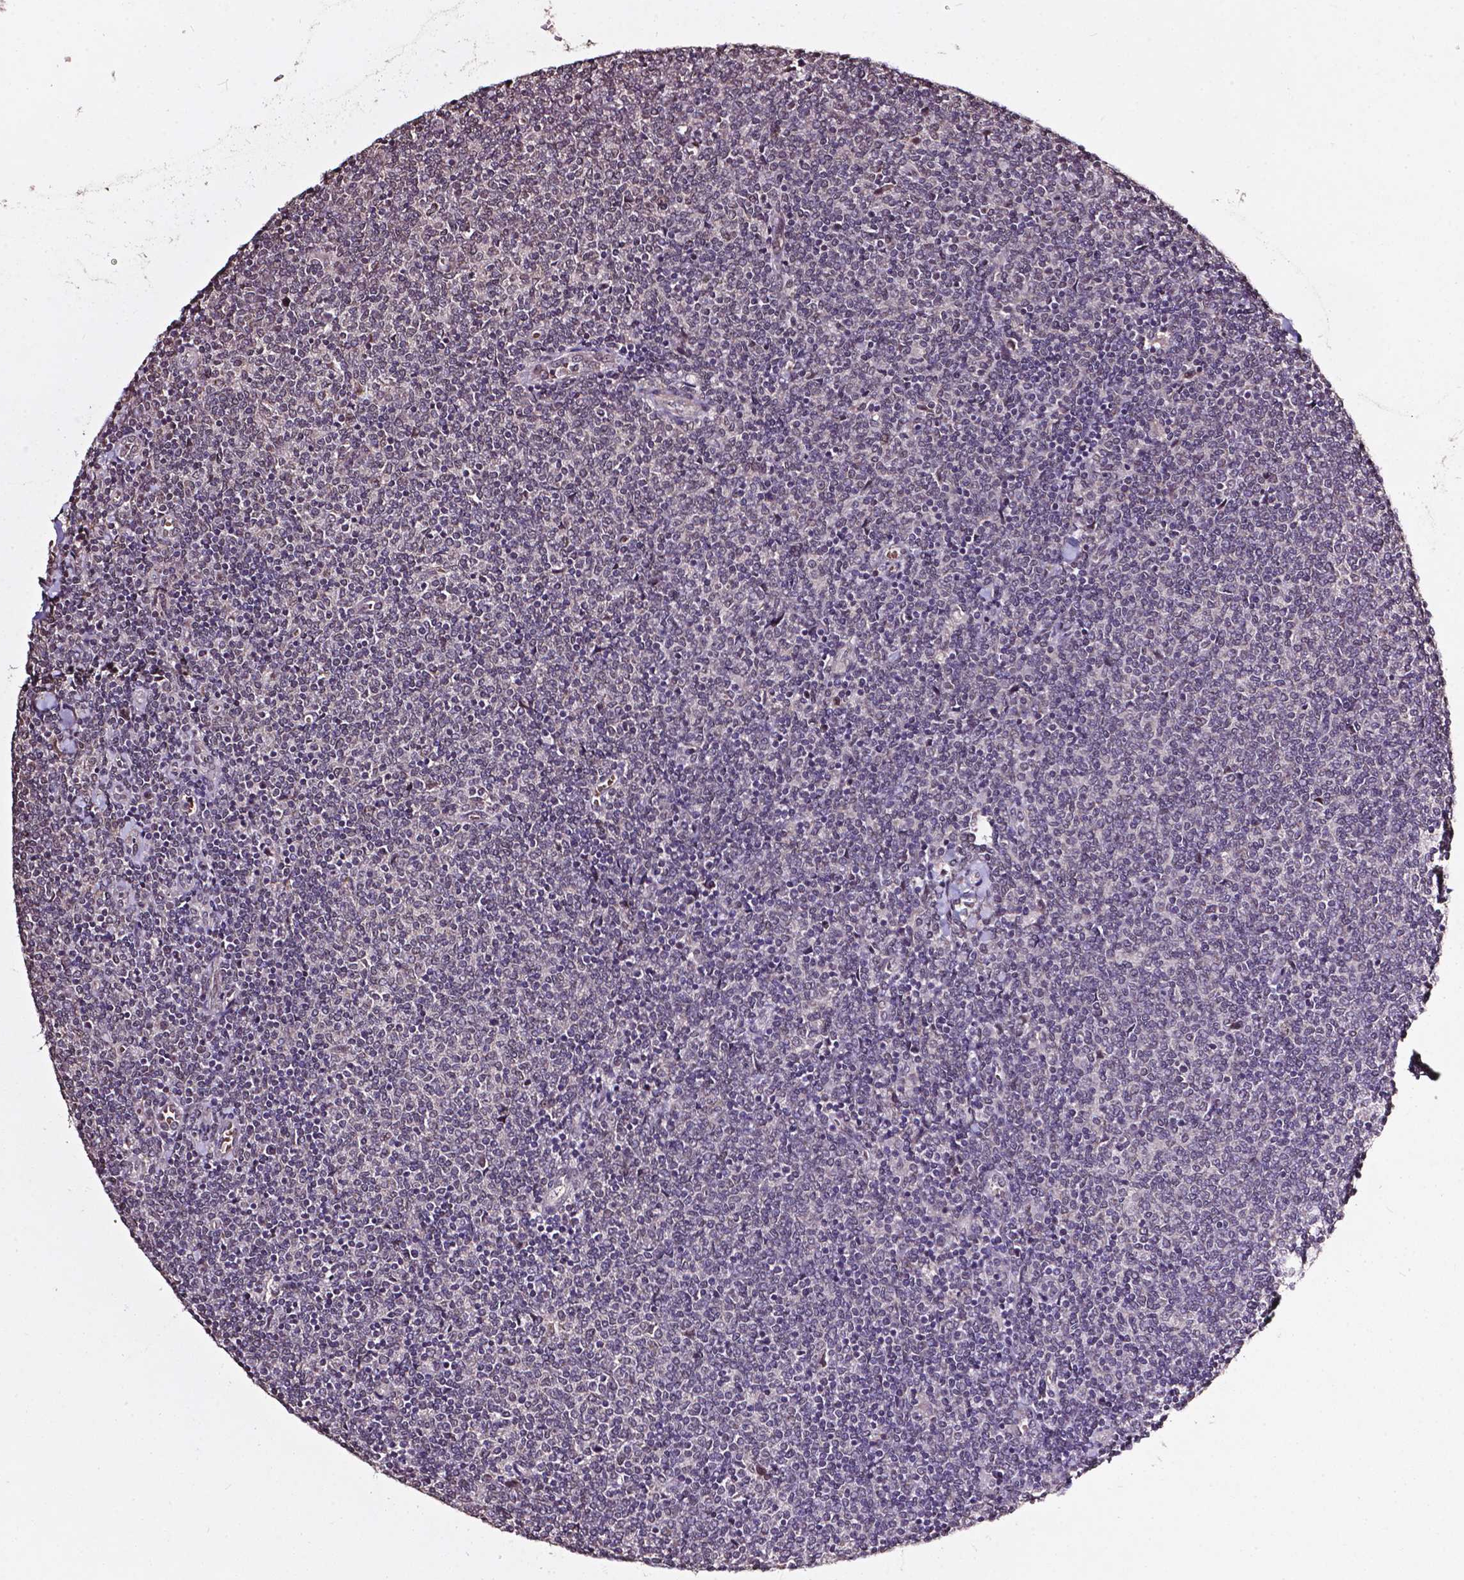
{"staining": {"intensity": "negative", "quantity": "none", "location": "none"}, "tissue": "lymphoma", "cell_type": "Tumor cells", "image_type": "cancer", "snomed": [{"axis": "morphology", "description": "Malignant lymphoma, non-Hodgkin's type, Low grade"}, {"axis": "topography", "description": "Lymph node"}], "caption": "An immunohistochemistry photomicrograph of malignant lymphoma, non-Hodgkin's type (low-grade) is shown. There is no staining in tumor cells of malignant lymphoma, non-Hodgkin's type (low-grade).", "gene": "GLRA2", "patient": {"sex": "male", "age": 52}}